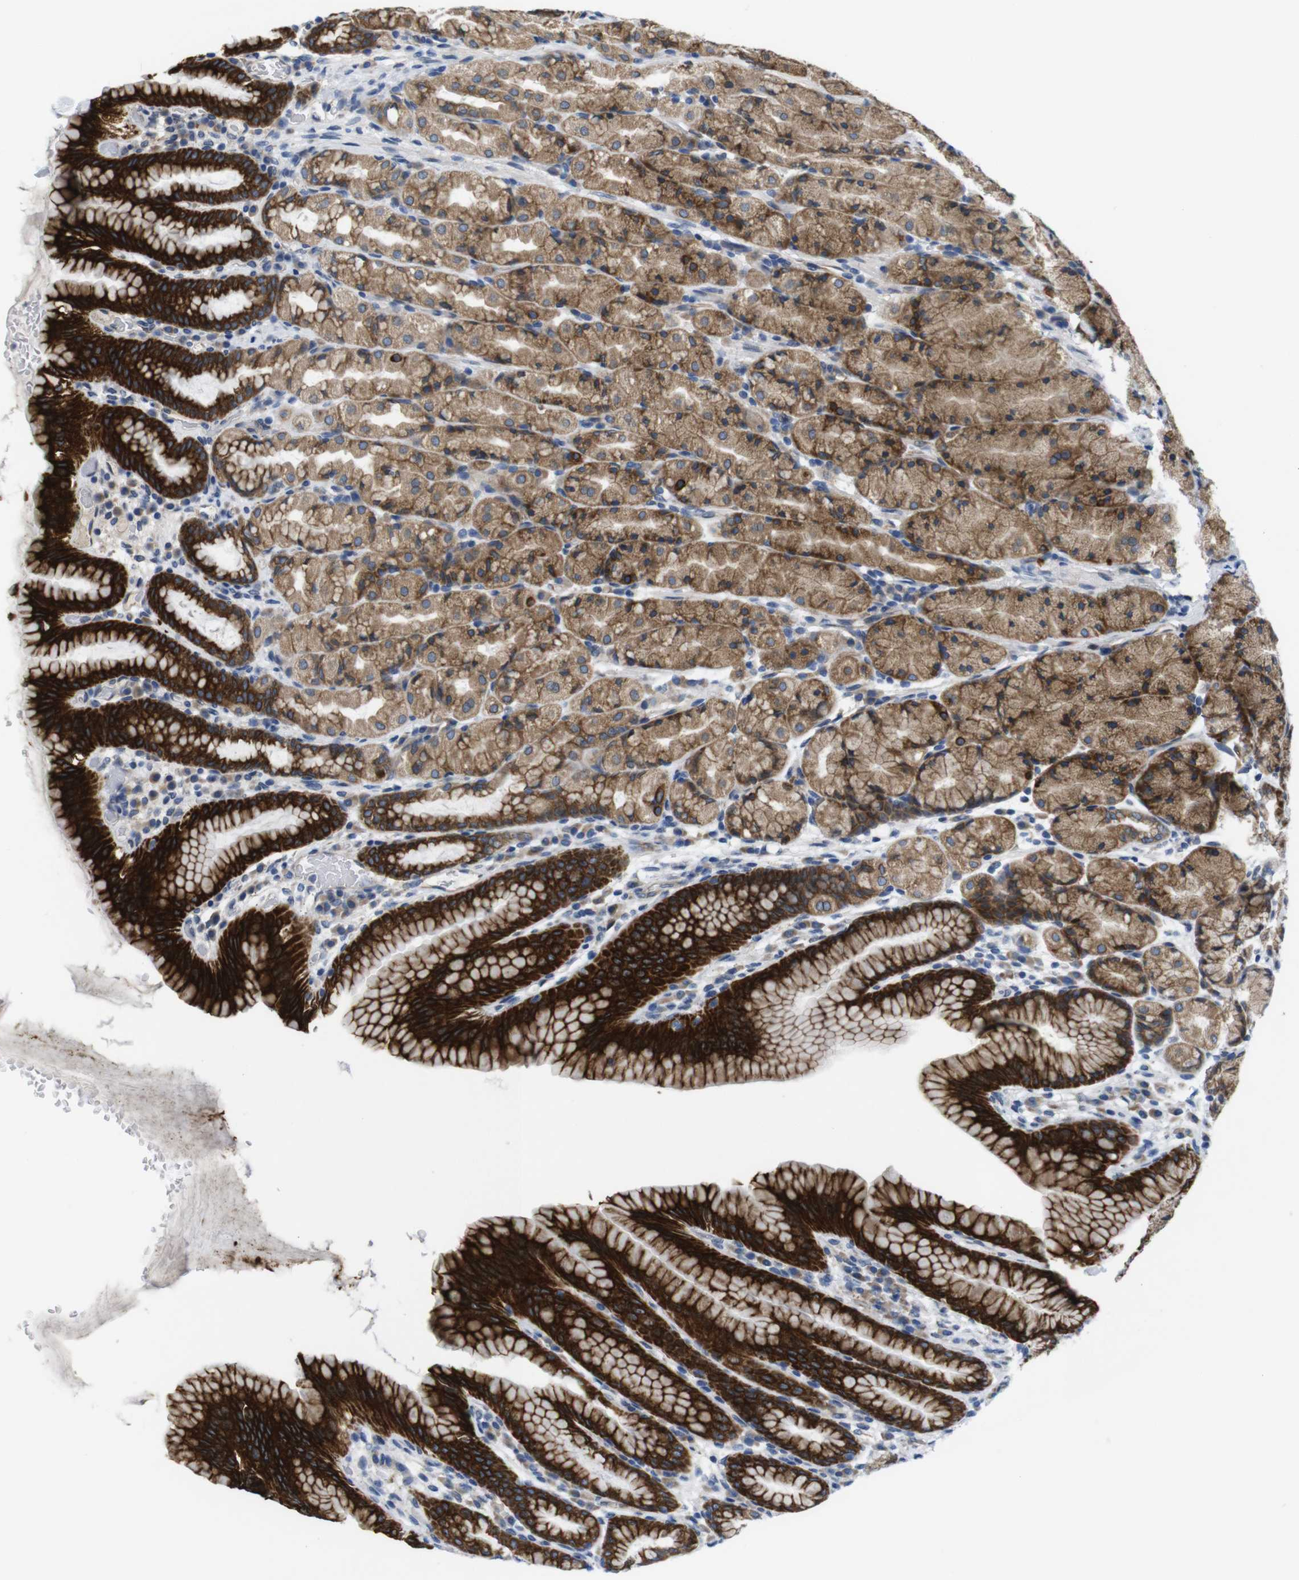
{"staining": {"intensity": "strong", "quantity": ">75%", "location": "cytoplasmic/membranous"}, "tissue": "stomach", "cell_type": "Glandular cells", "image_type": "normal", "snomed": [{"axis": "morphology", "description": "Normal tissue, NOS"}, {"axis": "topography", "description": "Stomach, upper"}], "caption": "The histopathology image displays immunohistochemical staining of normal stomach. There is strong cytoplasmic/membranous expression is appreciated in about >75% of glandular cells. The protein is stained brown, and the nuclei are stained in blue (DAB IHC with brightfield microscopy, high magnification).", "gene": "HACD3", "patient": {"sex": "male", "age": 68}}